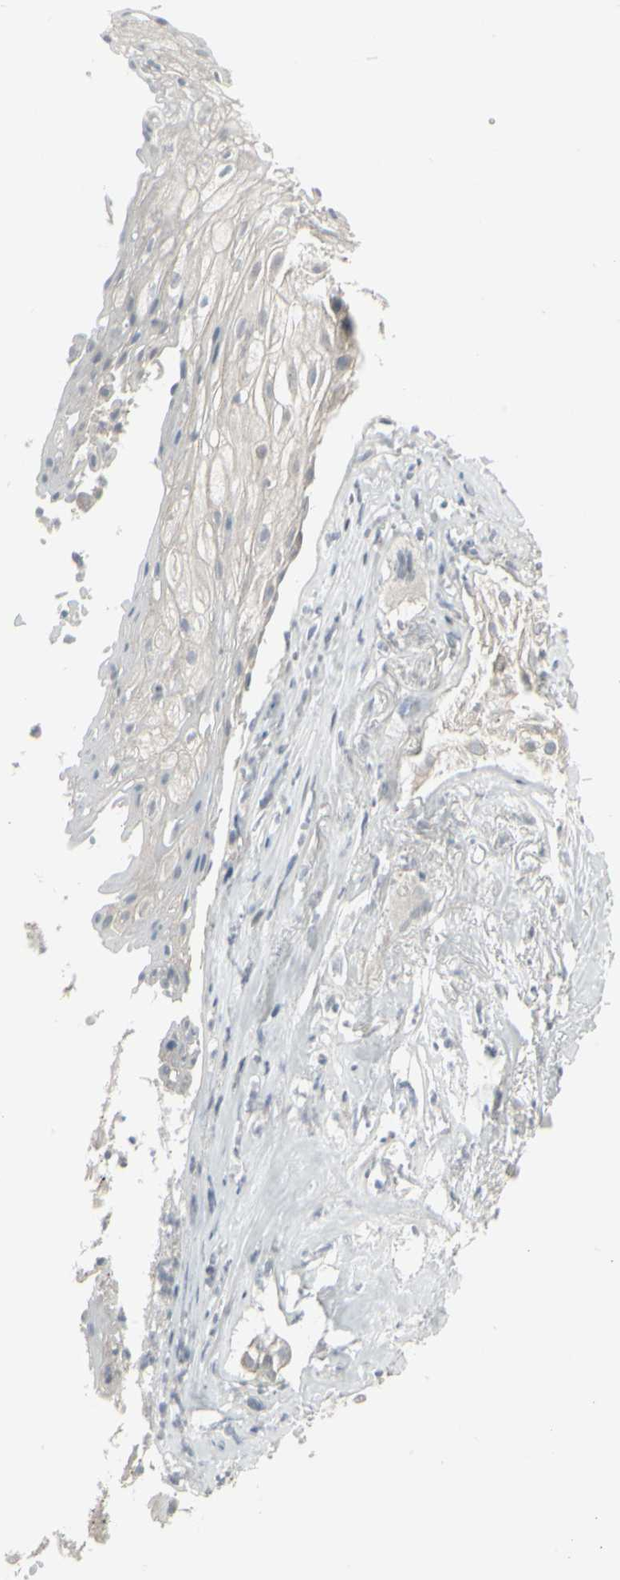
{"staining": {"intensity": "weak", "quantity": "25%-75%", "location": "cytoplasmic/membranous"}, "tissue": "skin cancer", "cell_type": "Tumor cells", "image_type": "cancer", "snomed": [{"axis": "morphology", "description": "Squamous cell carcinoma, NOS"}, {"axis": "topography", "description": "Skin"}], "caption": "A high-resolution micrograph shows immunohistochemistry staining of squamous cell carcinoma (skin), which exhibits weak cytoplasmic/membranous expression in about 25%-75% of tumor cells.", "gene": "IGFBP6", "patient": {"sex": "male", "age": 65}}